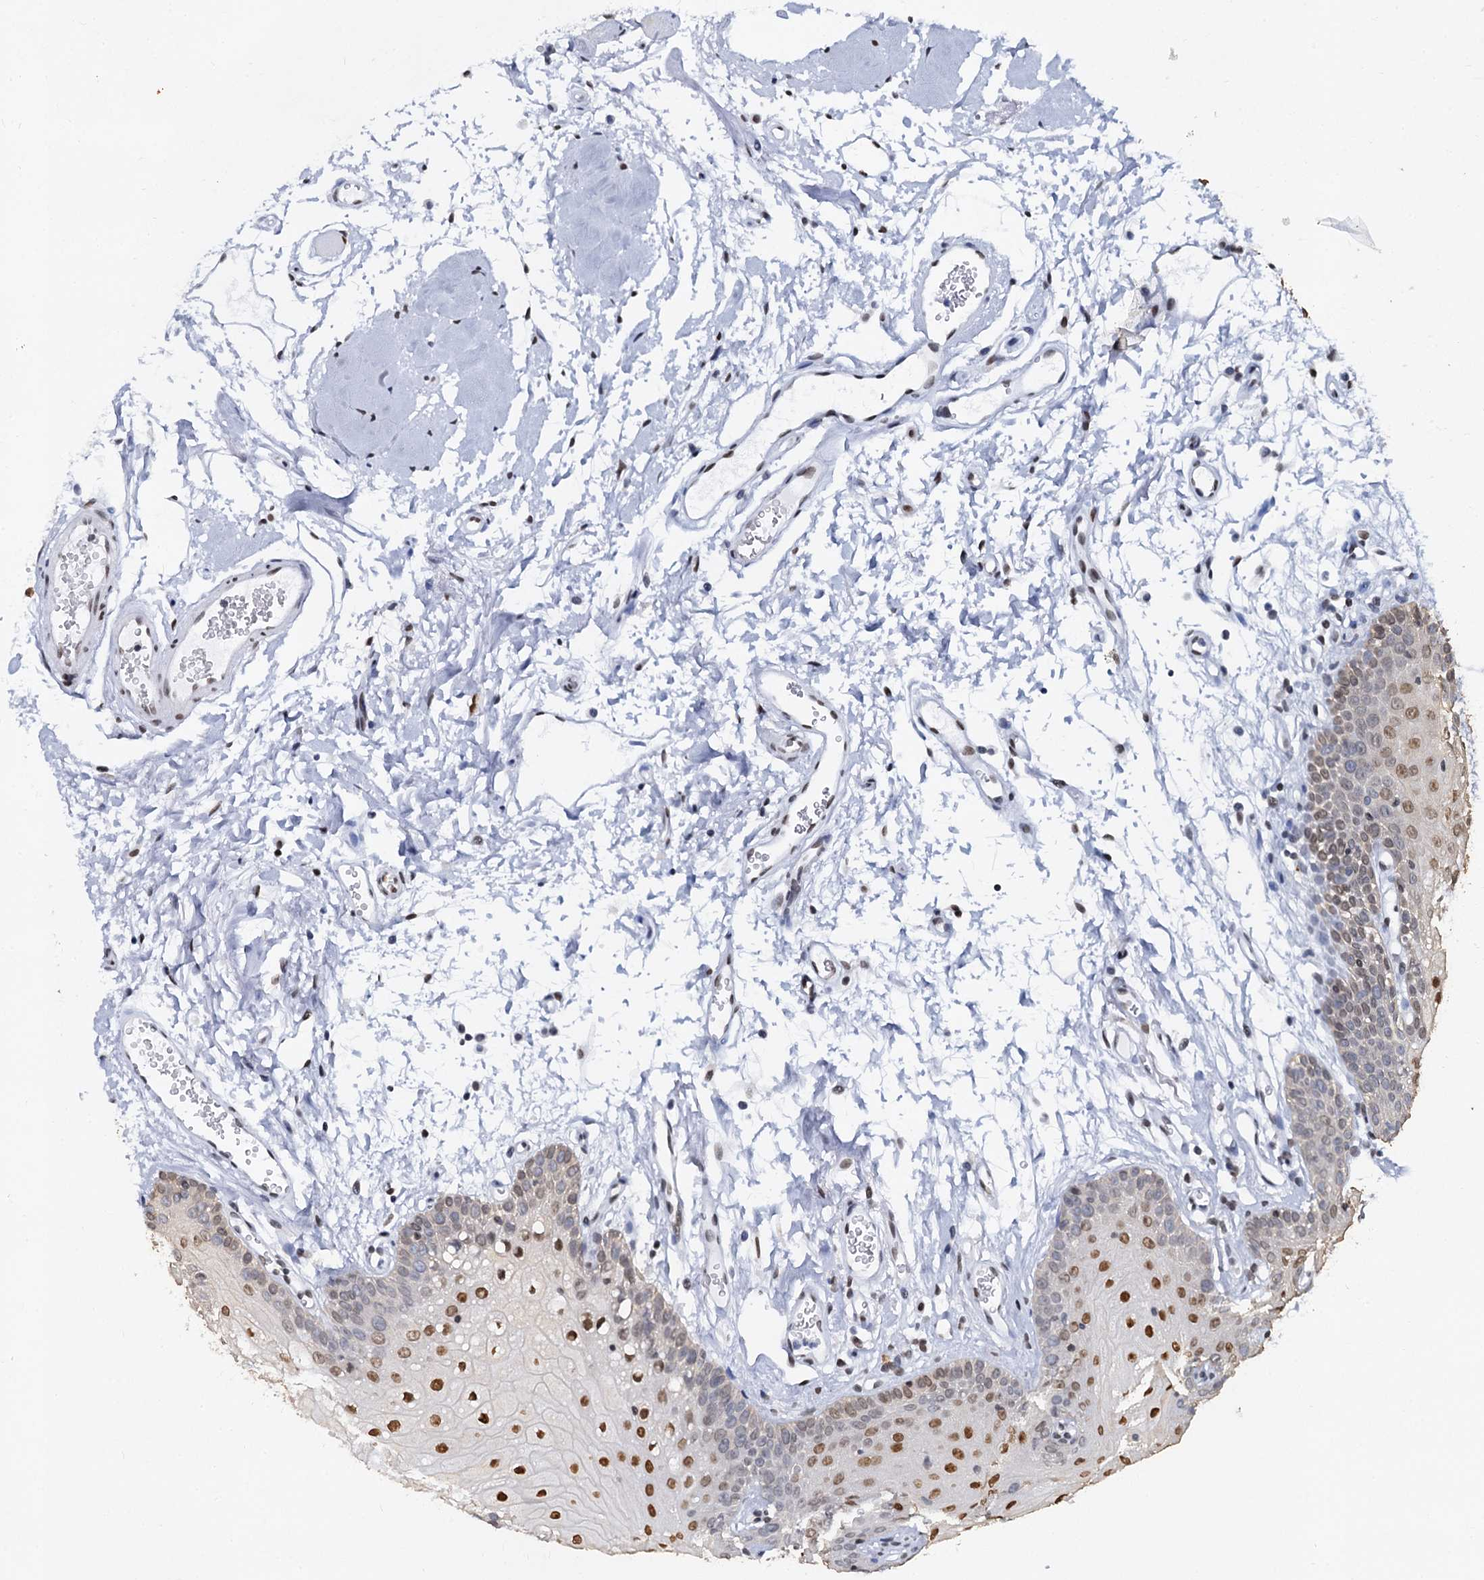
{"staining": {"intensity": "strong", "quantity": "25%-75%", "location": "nuclear"}, "tissue": "oral mucosa", "cell_type": "Squamous epithelial cells", "image_type": "normal", "snomed": [{"axis": "morphology", "description": "Normal tissue, NOS"}, {"axis": "topography", "description": "Oral tissue"}, {"axis": "topography", "description": "Tounge, NOS"}], "caption": "A high-resolution histopathology image shows immunohistochemistry (IHC) staining of unremarkable oral mucosa, which demonstrates strong nuclear staining in approximately 25%-75% of squamous epithelial cells.", "gene": "CMAS", "patient": {"sex": "female", "age": 73}}